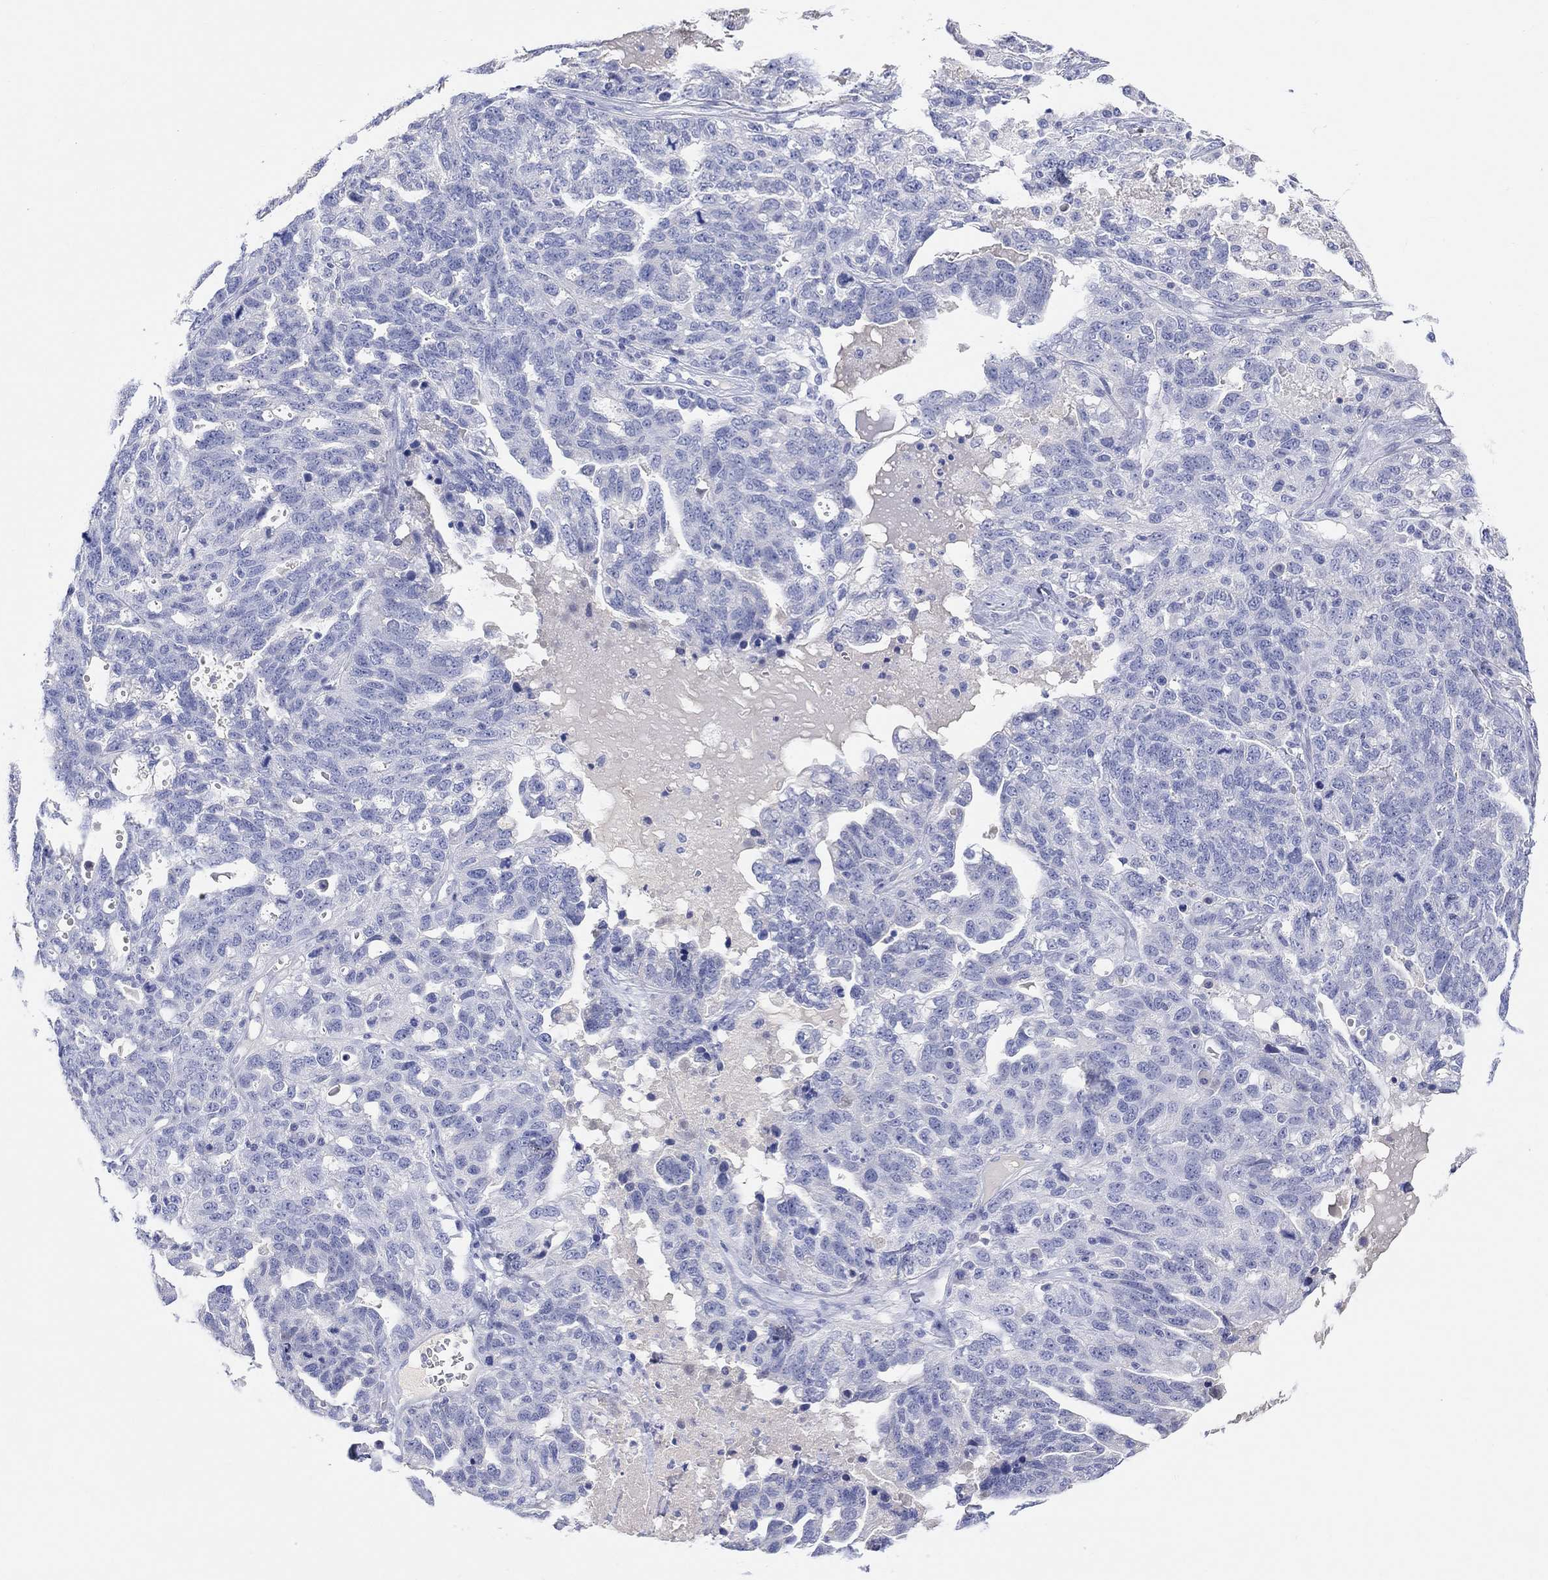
{"staining": {"intensity": "negative", "quantity": "none", "location": "none"}, "tissue": "ovarian cancer", "cell_type": "Tumor cells", "image_type": "cancer", "snomed": [{"axis": "morphology", "description": "Cystadenocarcinoma, serous, NOS"}, {"axis": "topography", "description": "Ovary"}], "caption": "Protein analysis of ovarian serous cystadenocarcinoma reveals no significant staining in tumor cells. Brightfield microscopy of immunohistochemistry stained with DAB (brown) and hematoxylin (blue), captured at high magnification.", "gene": "TYR", "patient": {"sex": "female", "age": 71}}